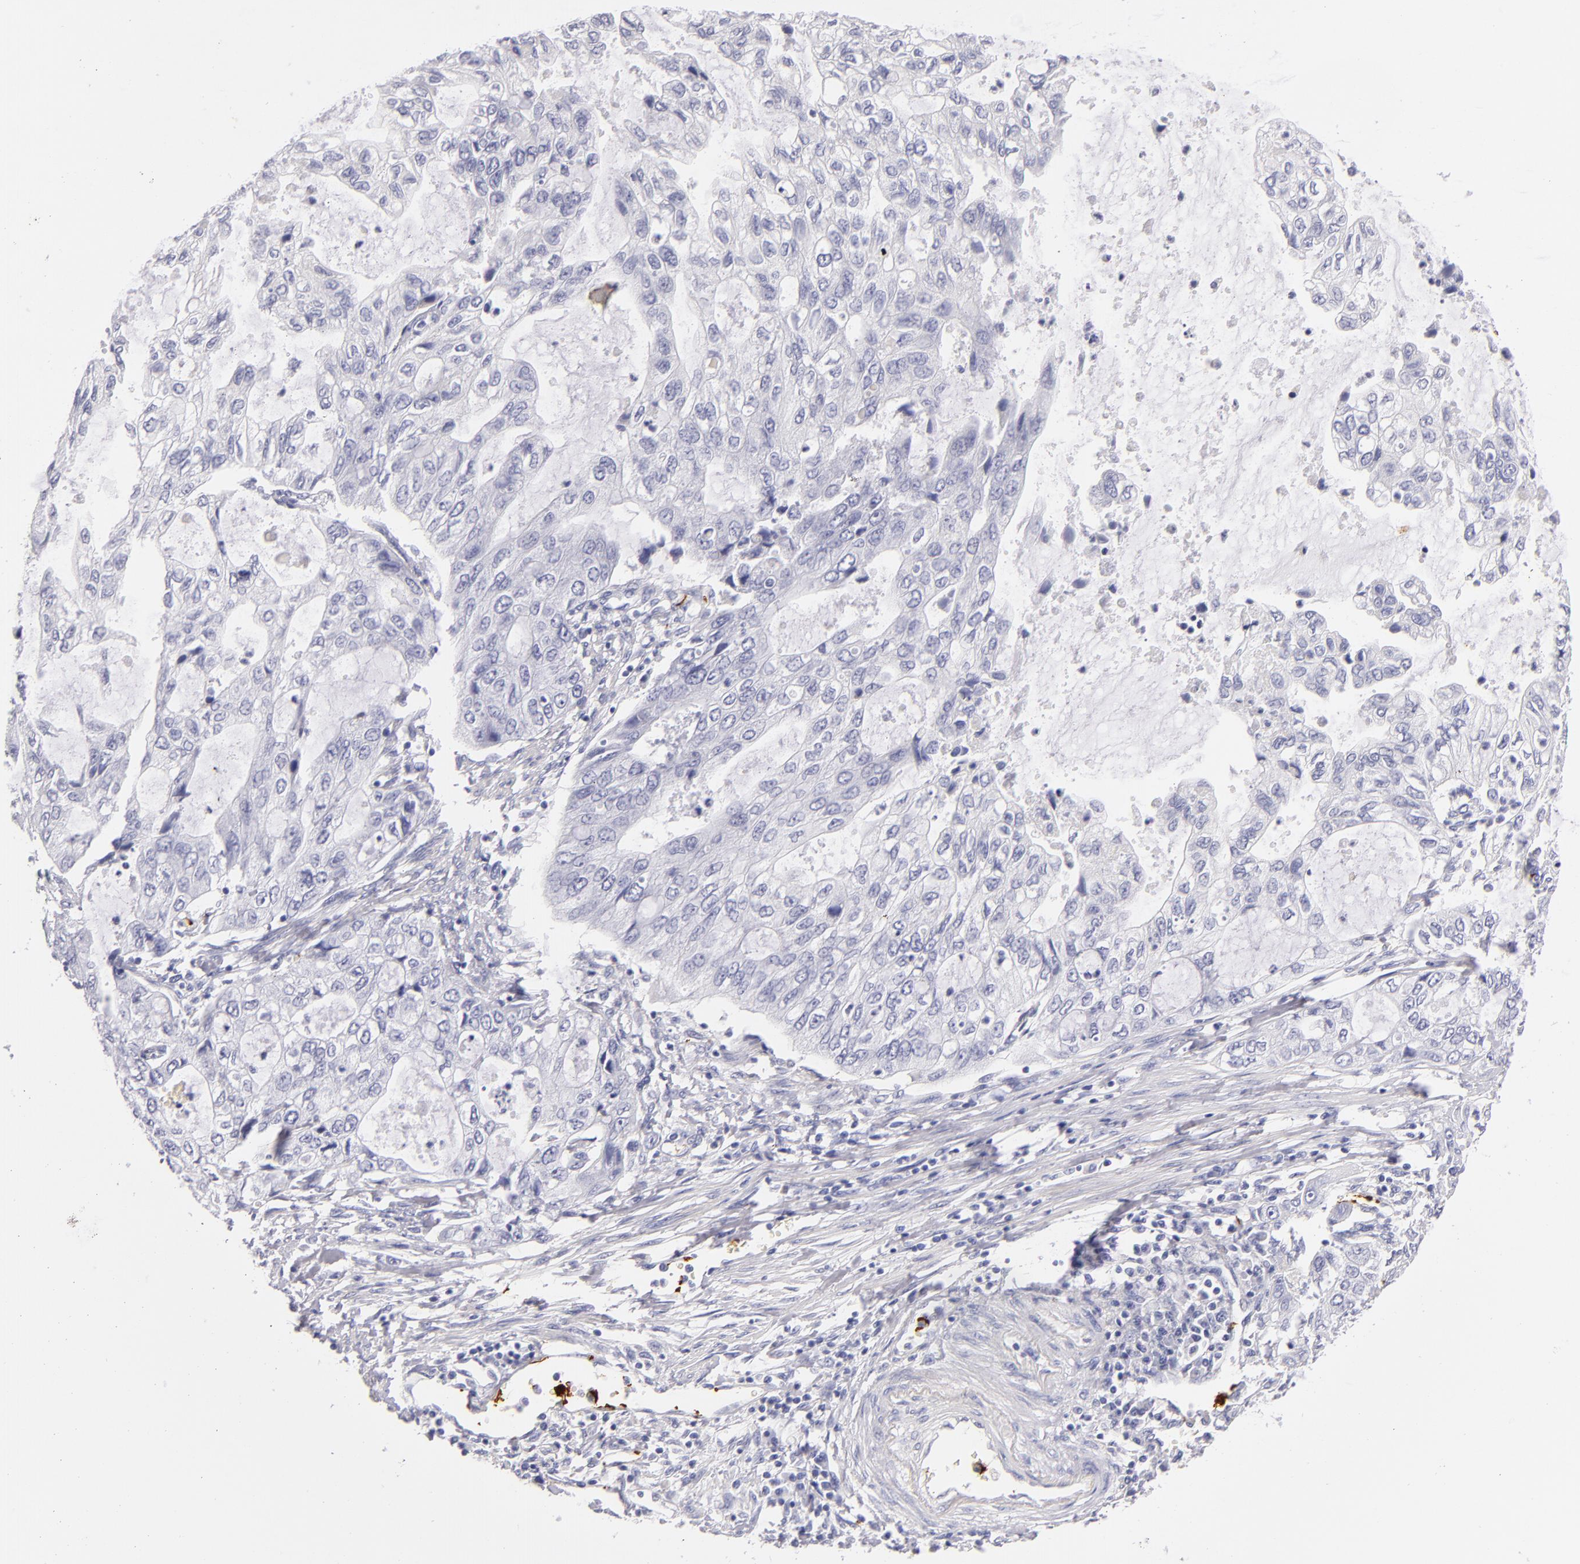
{"staining": {"intensity": "negative", "quantity": "none", "location": "none"}, "tissue": "stomach cancer", "cell_type": "Tumor cells", "image_type": "cancer", "snomed": [{"axis": "morphology", "description": "Adenocarcinoma, NOS"}, {"axis": "topography", "description": "Stomach, upper"}], "caption": "Adenocarcinoma (stomach) was stained to show a protein in brown. There is no significant expression in tumor cells.", "gene": "GP1BA", "patient": {"sex": "female", "age": 52}}